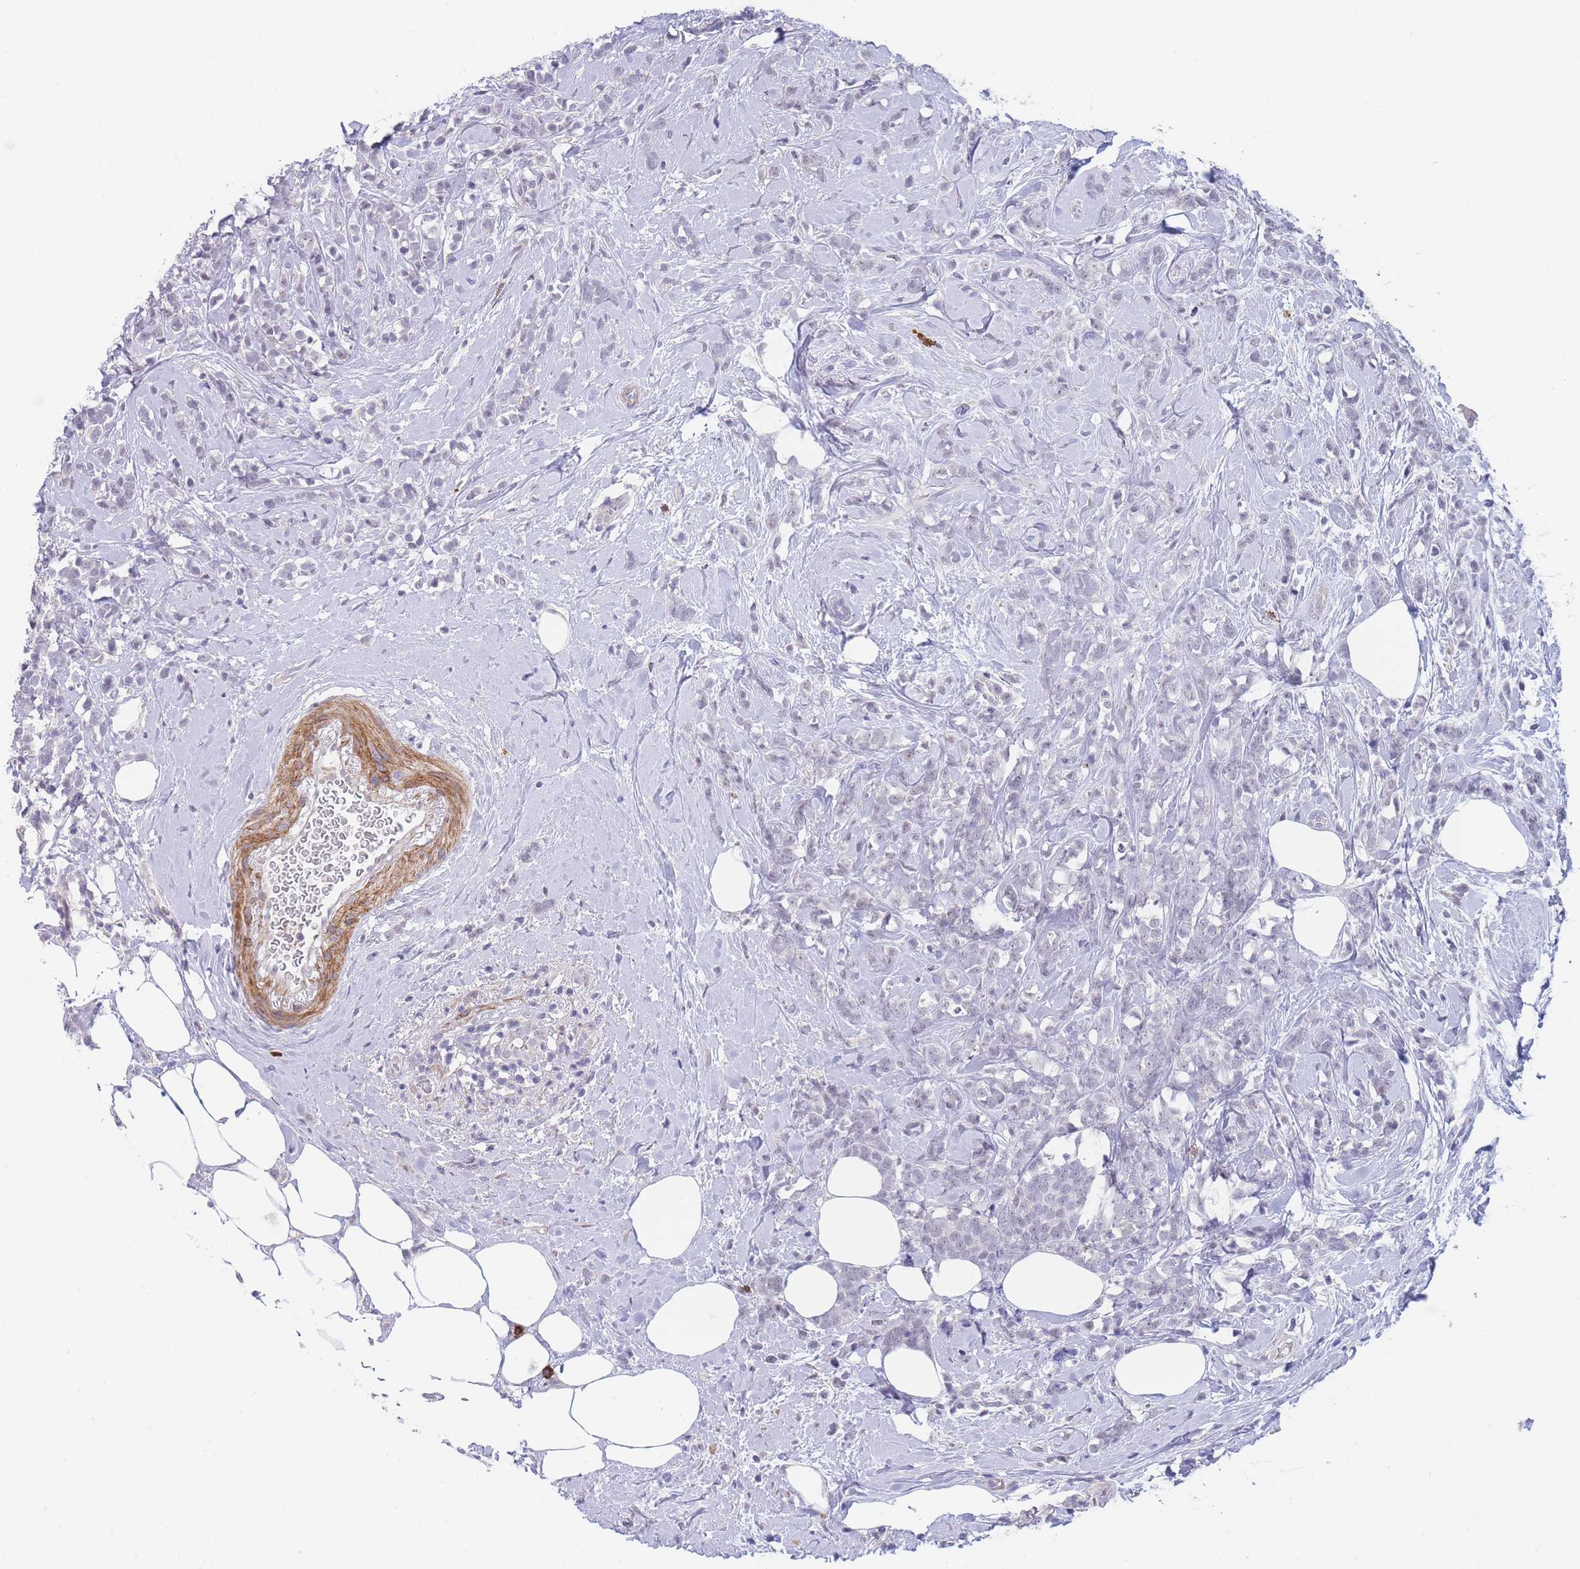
{"staining": {"intensity": "negative", "quantity": "none", "location": "none"}, "tissue": "breast cancer", "cell_type": "Tumor cells", "image_type": "cancer", "snomed": [{"axis": "morphology", "description": "Lobular carcinoma"}, {"axis": "topography", "description": "Breast"}], "caption": "Immunohistochemistry photomicrograph of neoplastic tissue: human breast cancer stained with DAB (3,3'-diaminobenzidine) exhibits no significant protein expression in tumor cells. The staining was performed using DAB to visualize the protein expression in brown, while the nuclei were stained in blue with hematoxylin (Magnification: 20x).", "gene": "ASAP3", "patient": {"sex": "female", "age": 58}}